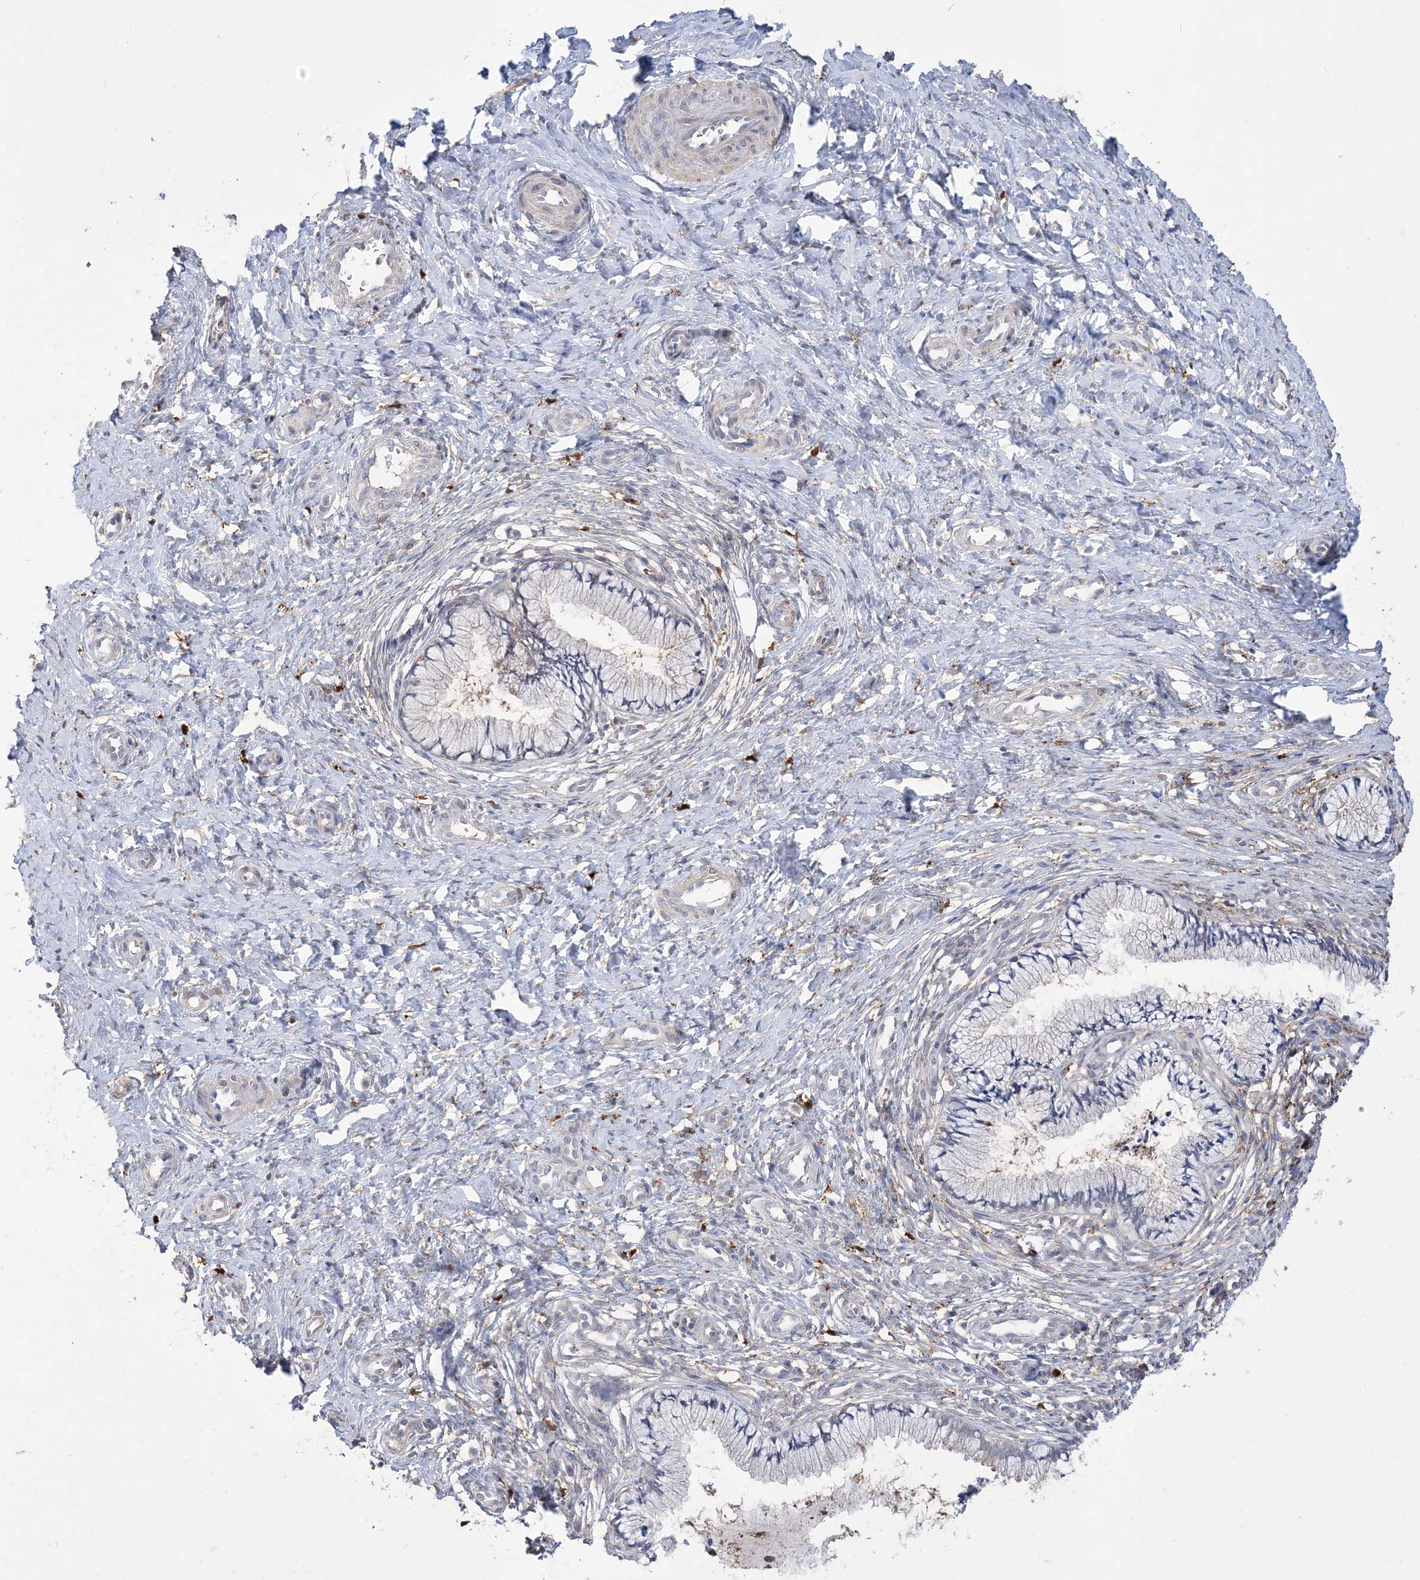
{"staining": {"intensity": "negative", "quantity": "none", "location": "none"}, "tissue": "cervix", "cell_type": "Glandular cells", "image_type": "normal", "snomed": [{"axis": "morphology", "description": "Normal tissue, NOS"}, {"axis": "topography", "description": "Cervix"}], "caption": "A histopathology image of cervix stained for a protein demonstrates no brown staining in glandular cells.", "gene": "TSPEAR", "patient": {"sex": "female", "age": 36}}